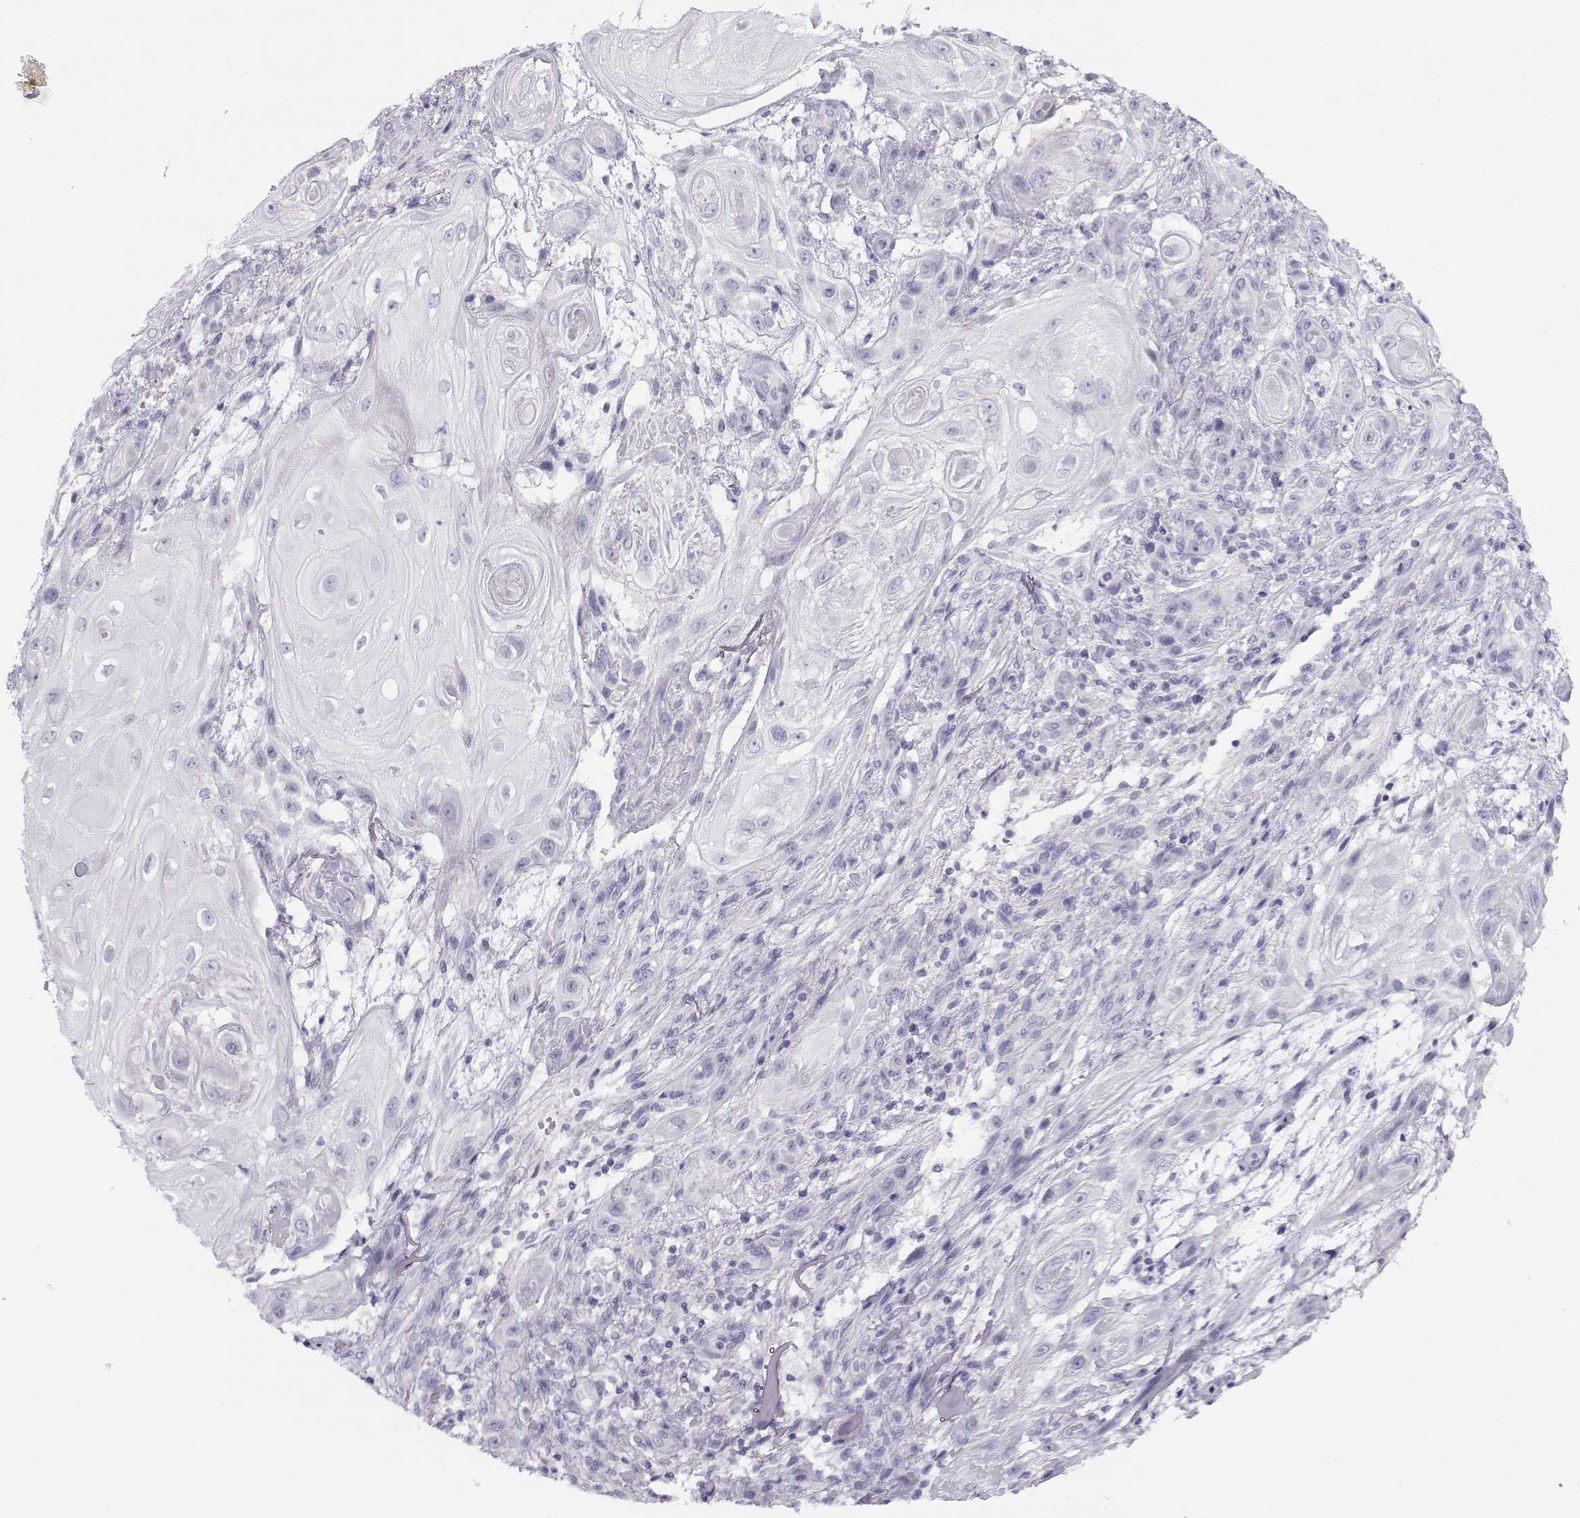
{"staining": {"intensity": "negative", "quantity": "none", "location": "none"}, "tissue": "skin cancer", "cell_type": "Tumor cells", "image_type": "cancer", "snomed": [{"axis": "morphology", "description": "Squamous cell carcinoma, NOS"}, {"axis": "topography", "description": "Skin"}], "caption": "Histopathology image shows no significant protein expression in tumor cells of skin cancer (squamous cell carcinoma).", "gene": "FEZF1", "patient": {"sex": "male", "age": 62}}